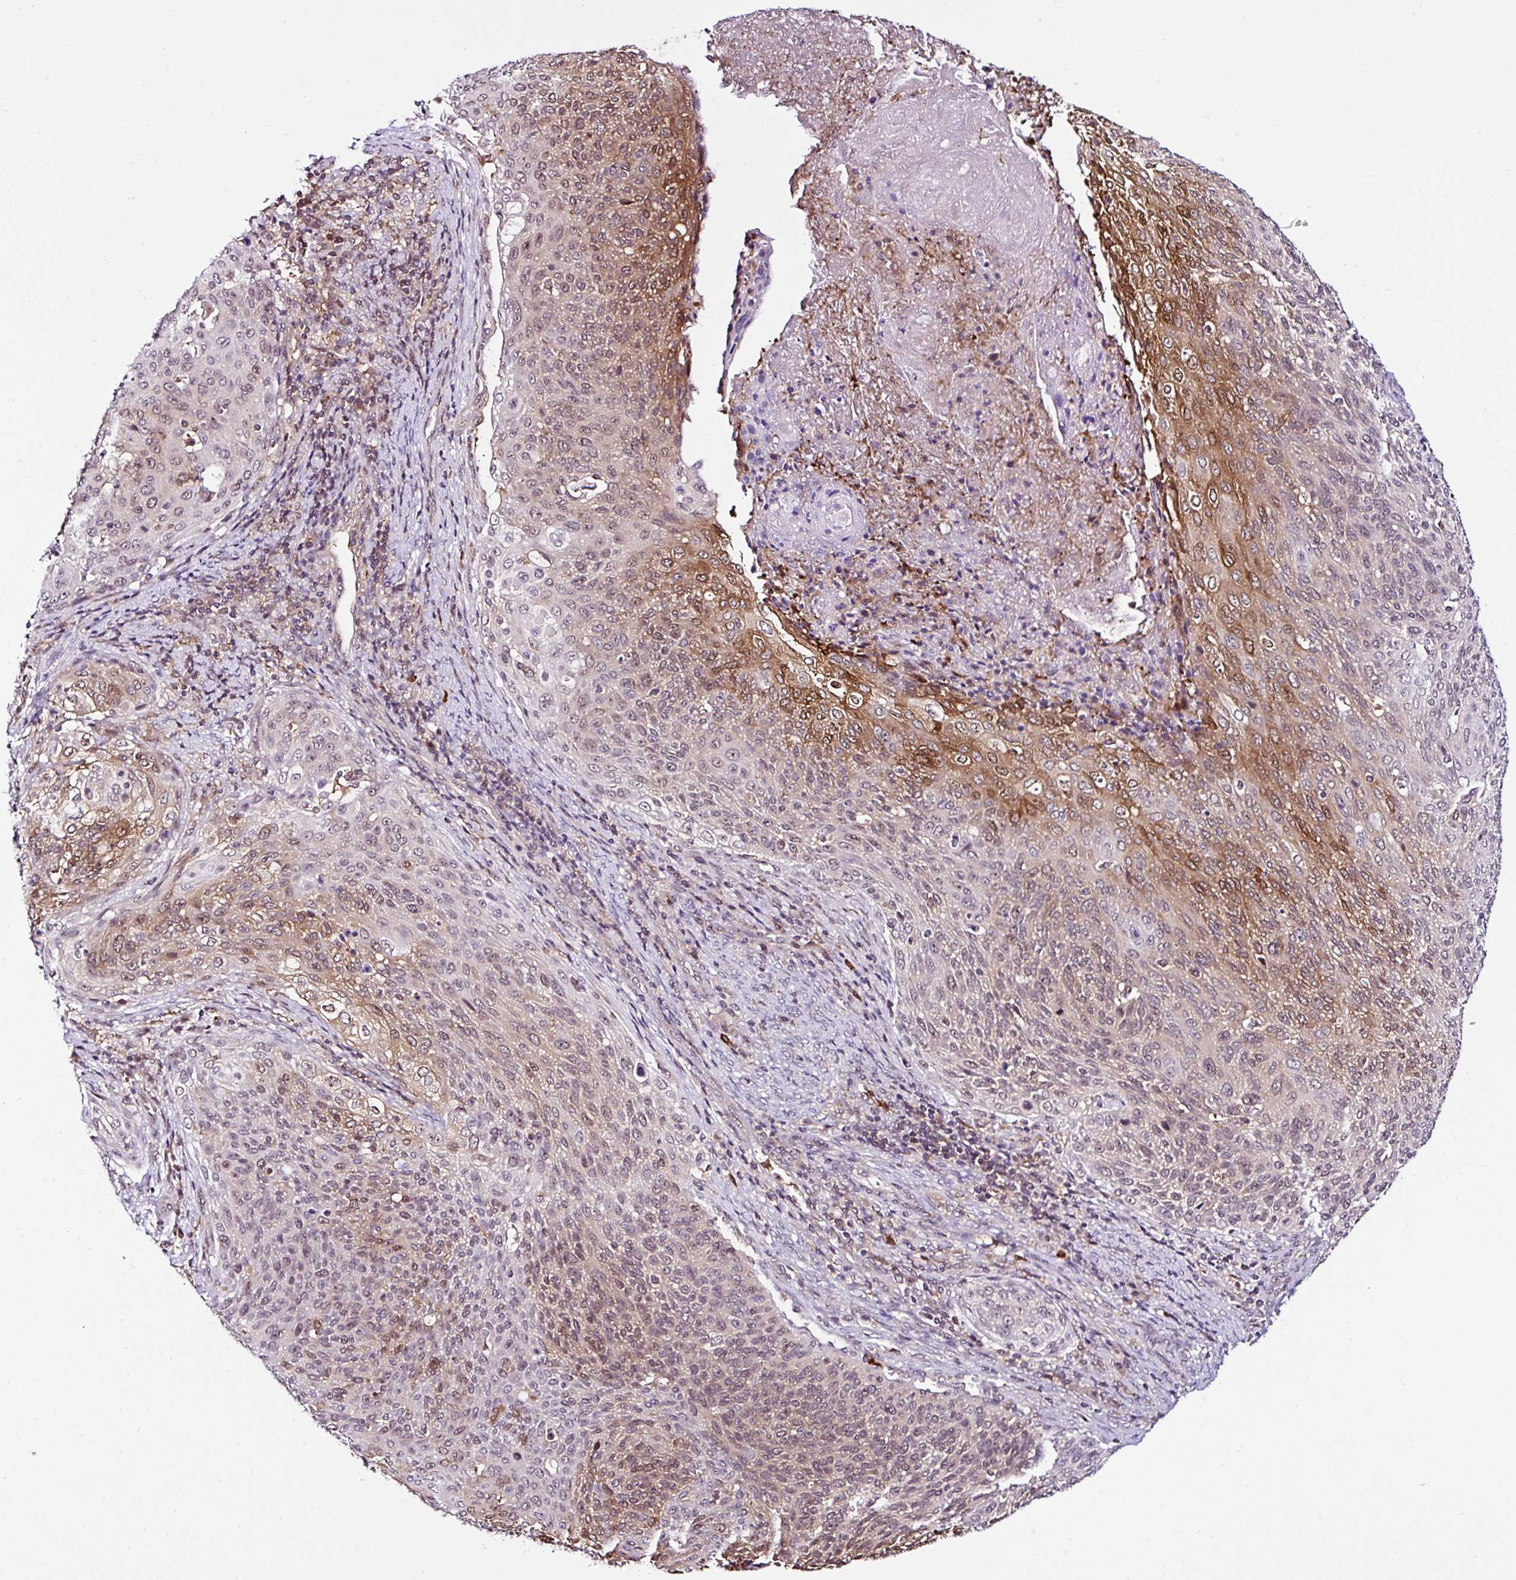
{"staining": {"intensity": "moderate", "quantity": "25%-75%", "location": "cytoplasmic/membranous,nuclear"}, "tissue": "cervical cancer", "cell_type": "Tumor cells", "image_type": "cancer", "snomed": [{"axis": "morphology", "description": "Squamous cell carcinoma, NOS"}, {"axis": "topography", "description": "Cervix"}], "caption": "IHC (DAB (3,3'-diaminobenzidine)) staining of human cervical squamous cell carcinoma shows moderate cytoplasmic/membranous and nuclear protein expression in about 25%-75% of tumor cells.", "gene": "PIN4", "patient": {"sex": "female", "age": 31}}